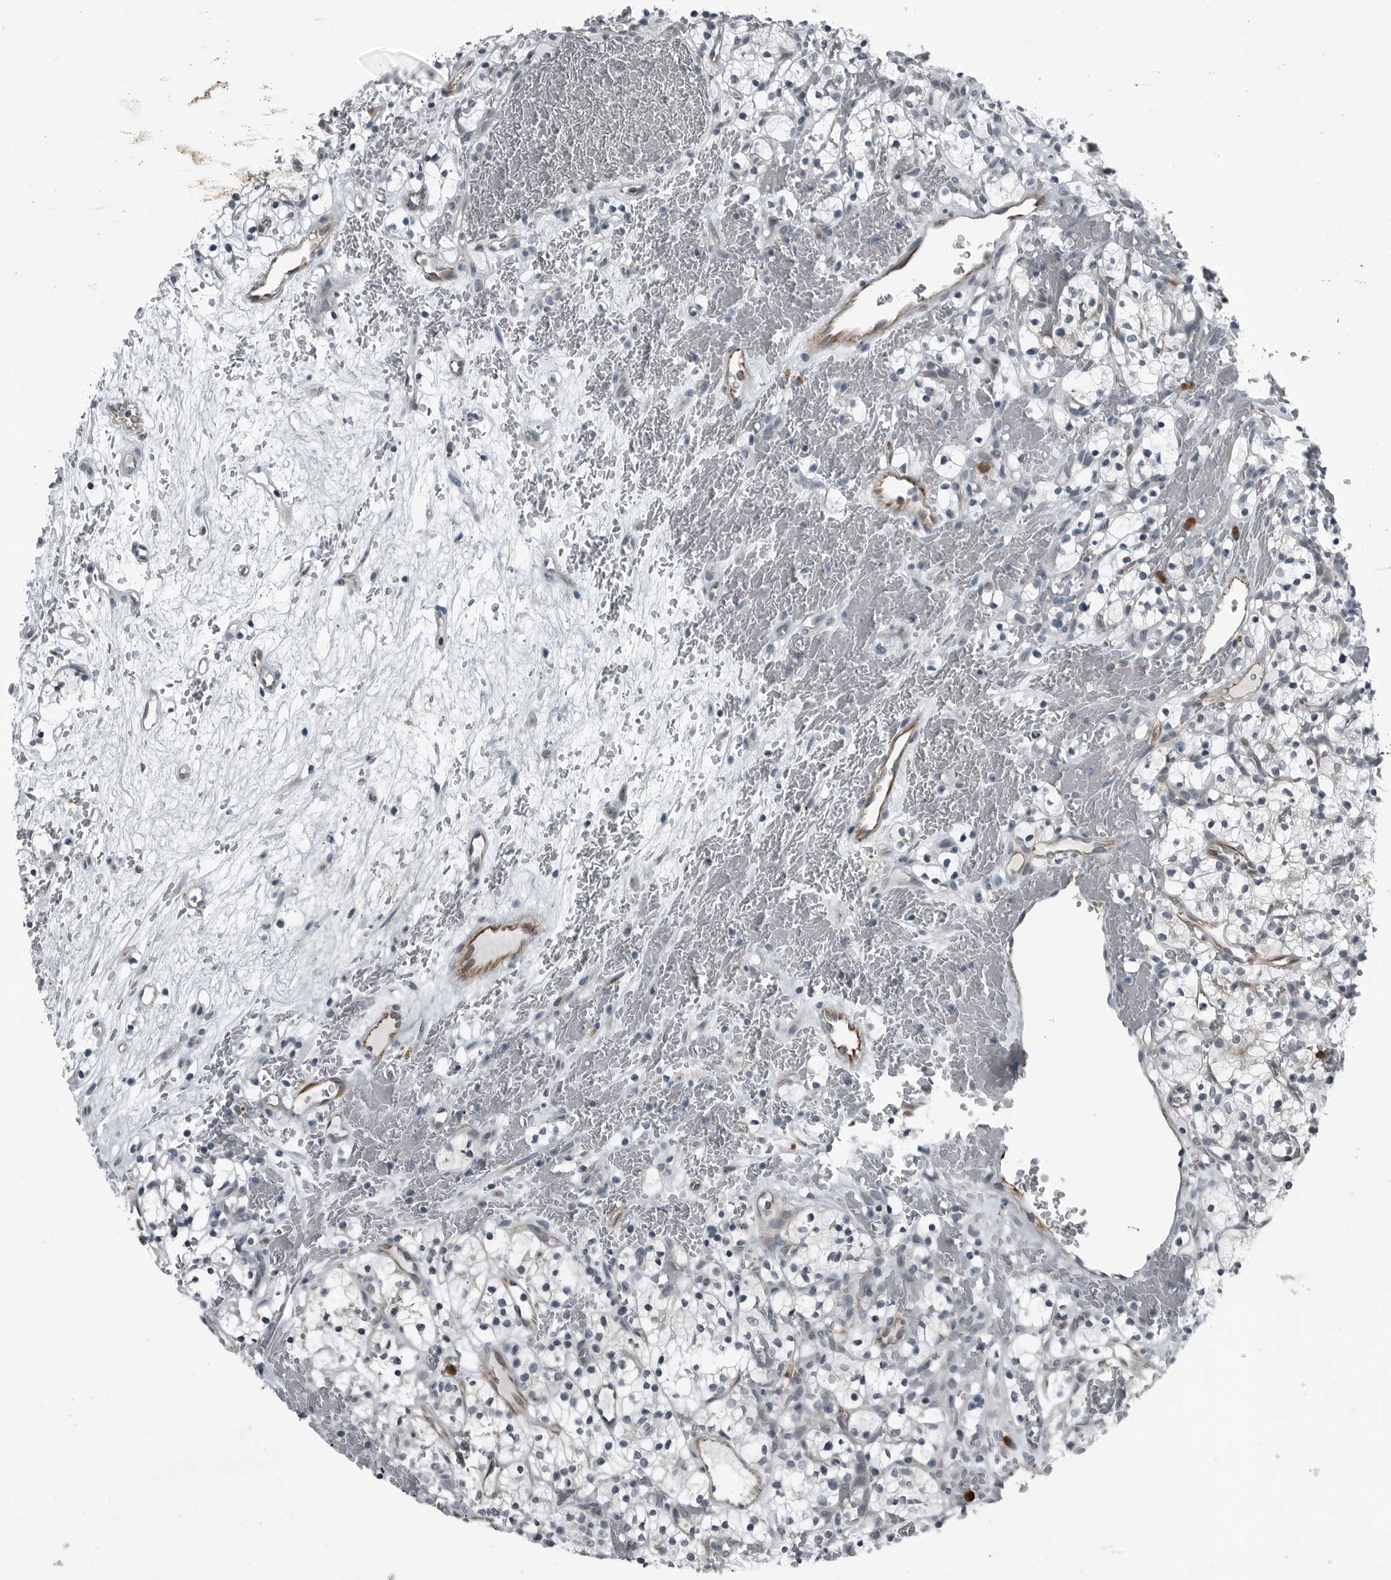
{"staining": {"intensity": "negative", "quantity": "none", "location": "none"}, "tissue": "renal cancer", "cell_type": "Tumor cells", "image_type": "cancer", "snomed": [{"axis": "morphology", "description": "Adenocarcinoma, NOS"}, {"axis": "topography", "description": "Kidney"}], "caption": "Tumor cells show no significant staining in adenocarcinoma (renal). The staining is performed using DAB brown chromogen with nuclei counter-stained in using hematoxylin.", "gene": "GAK", "patient": {"sex": "female", "age": 57}}